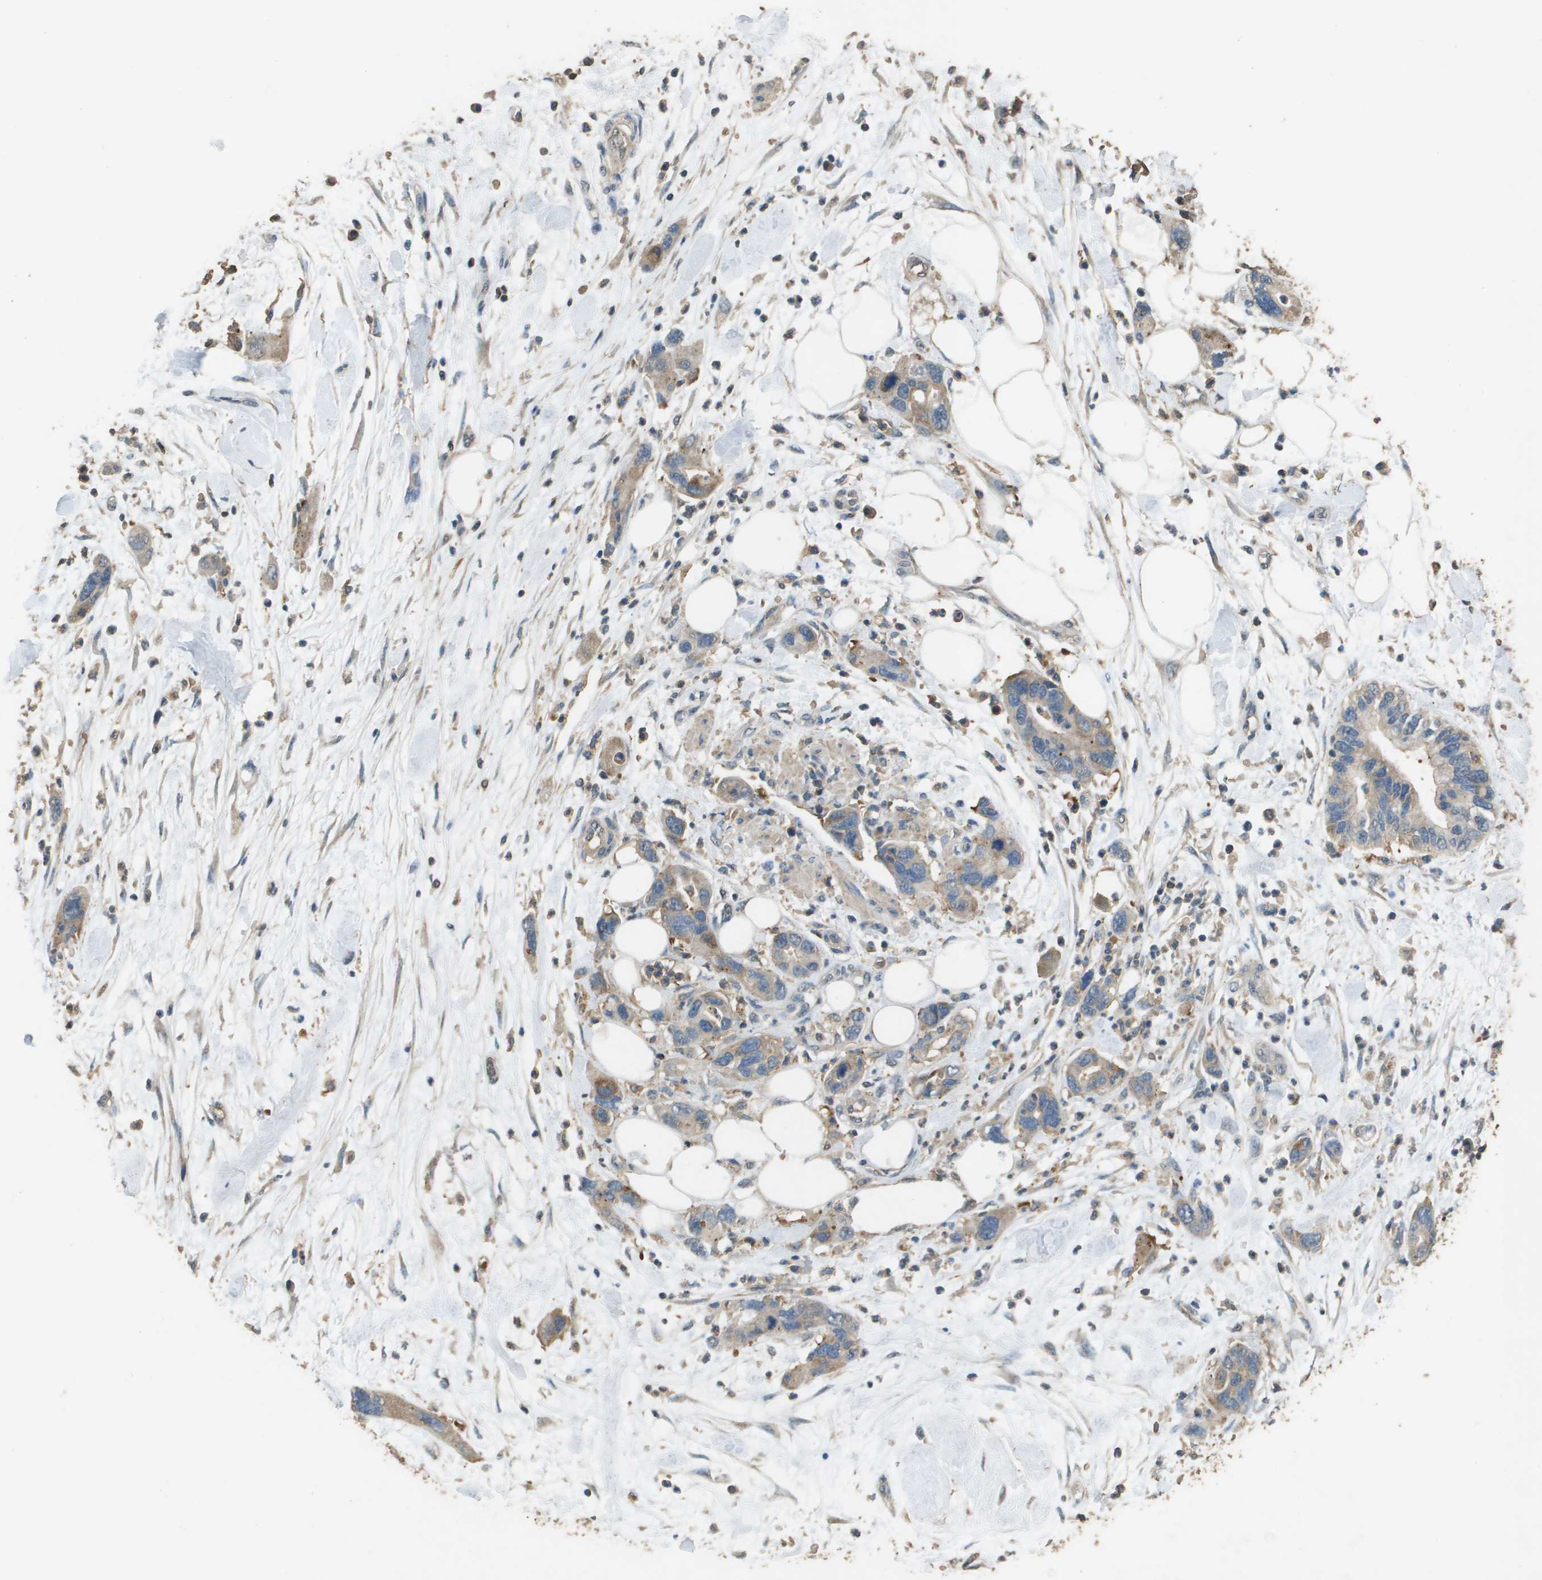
{"staining": {"intensity": "weak", "quantity": ">75%", "location": "cytoplasmic/membranous"}, "tissue": "pancreatic cancer", "cell_type": "Tumor cells", "image_type": "cancer", "snomed": [{"axis": "morphology", "description": "Normal tissue, NOS"}, {"axis": "morphology", "description": "Adenocarcinoma, NOS"}, {"axis": "topography", "description": "Pancreas"}], "caption": "The image reveals immunohistochemical staining of pancreatic cancer (adenocarcinoma). There is weak cytoplasmic/membranous positivity is seen in about >75% of tumor cells.", "gene": "MS4A7", "patient": {"sex": "female", "age": 71}}